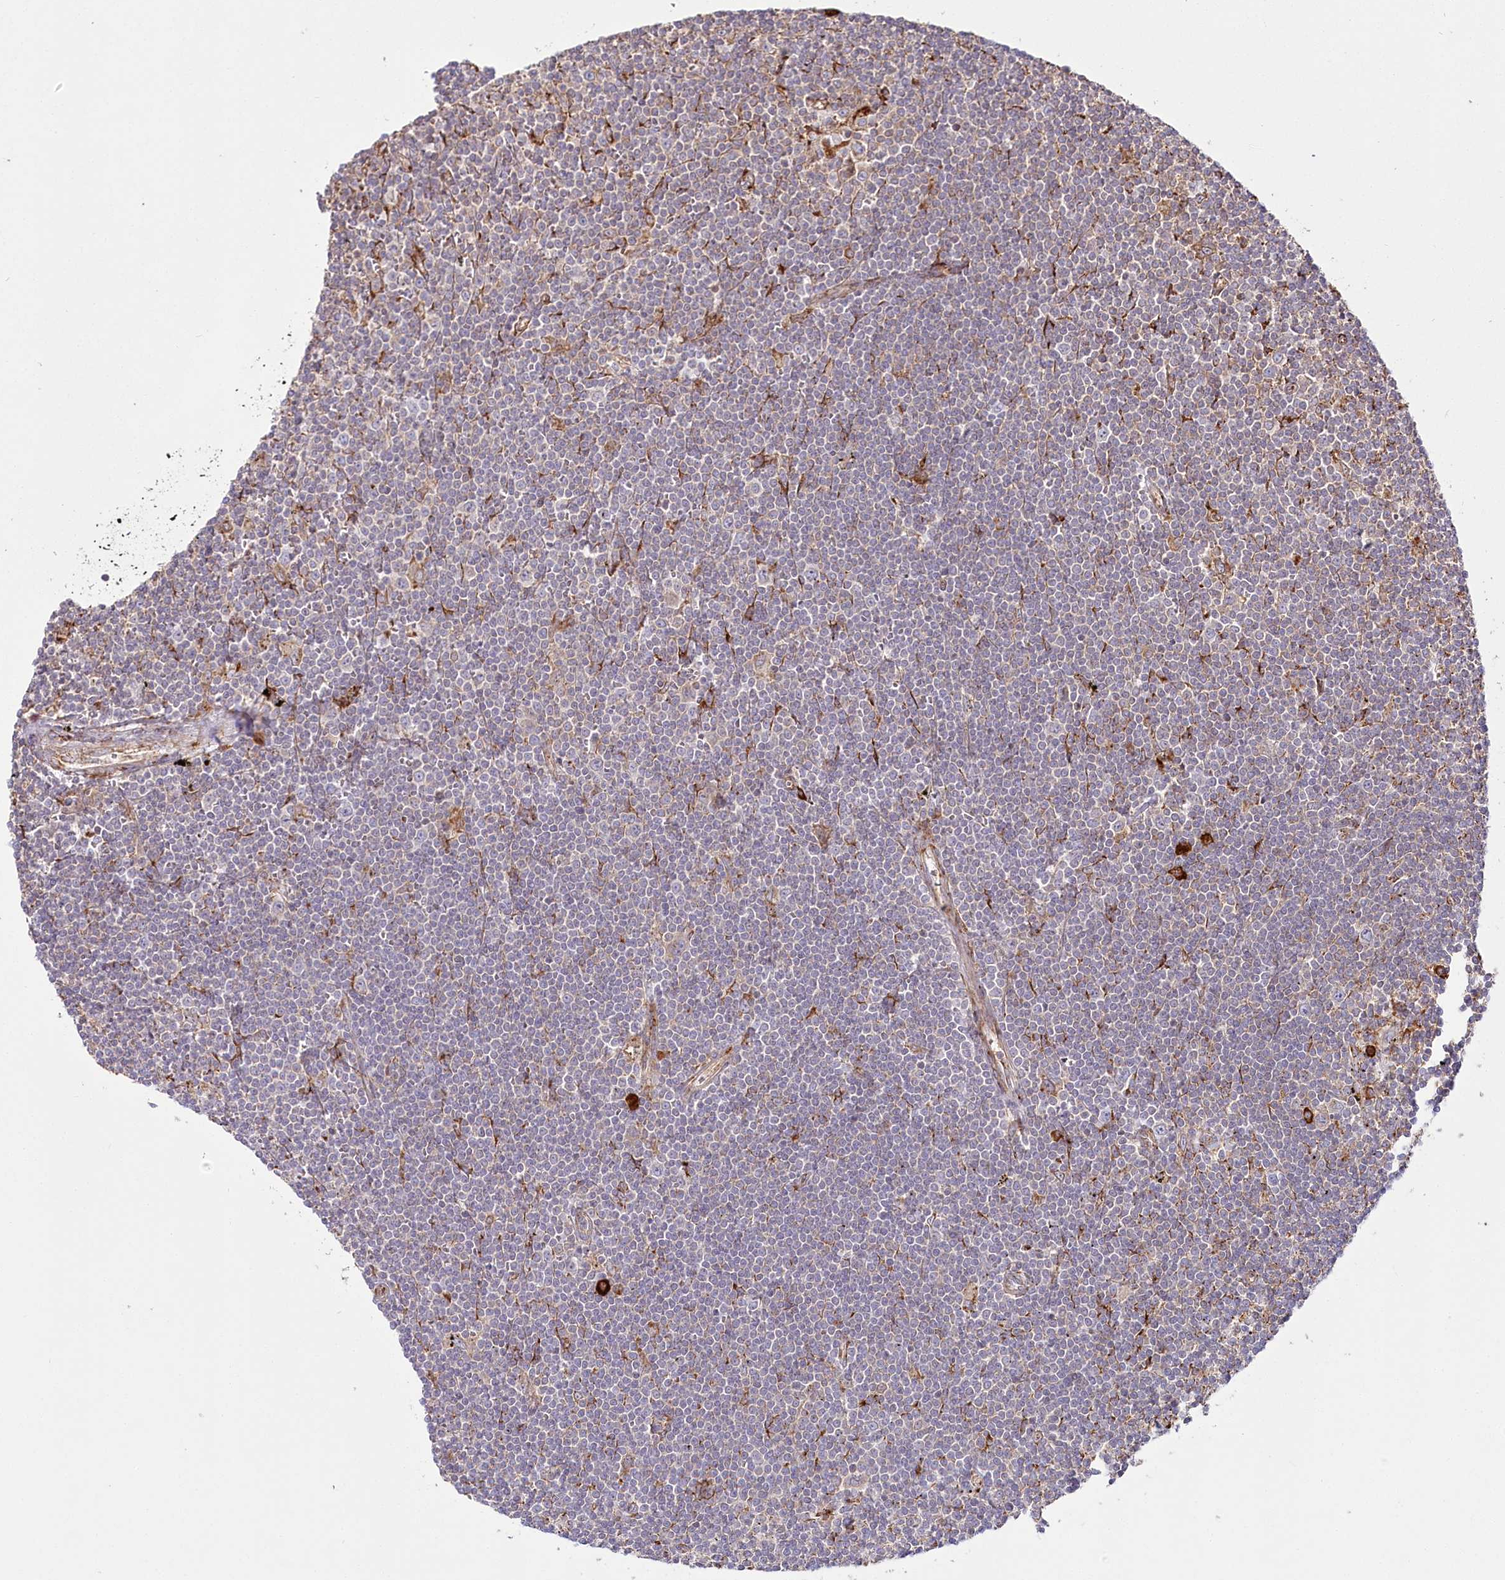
{"staining": {"intensity": "weak", "quantity": "25%-75%", "location": "cytoplasmic/membranous"}, "tissue": "lymphoma", "cell_type": "Tumor cells", "image_type": "cancer", "snomed": [{"axis": "morphology", "description": "Malignant lymphoma, non-Hodgkin's type, Low grade"}, {"axis": "topography", "description": "Spleen"}], "caption": "Human low-grade malignant lymphoma, non-Hodgkin's type stained with a brown dye exhibits weak cytoplasmic/membranous positive staining in about 25%-75% of tumor cells.", "gene": "POGLUT1", "patient": {"sex": "male", "age": 76}}